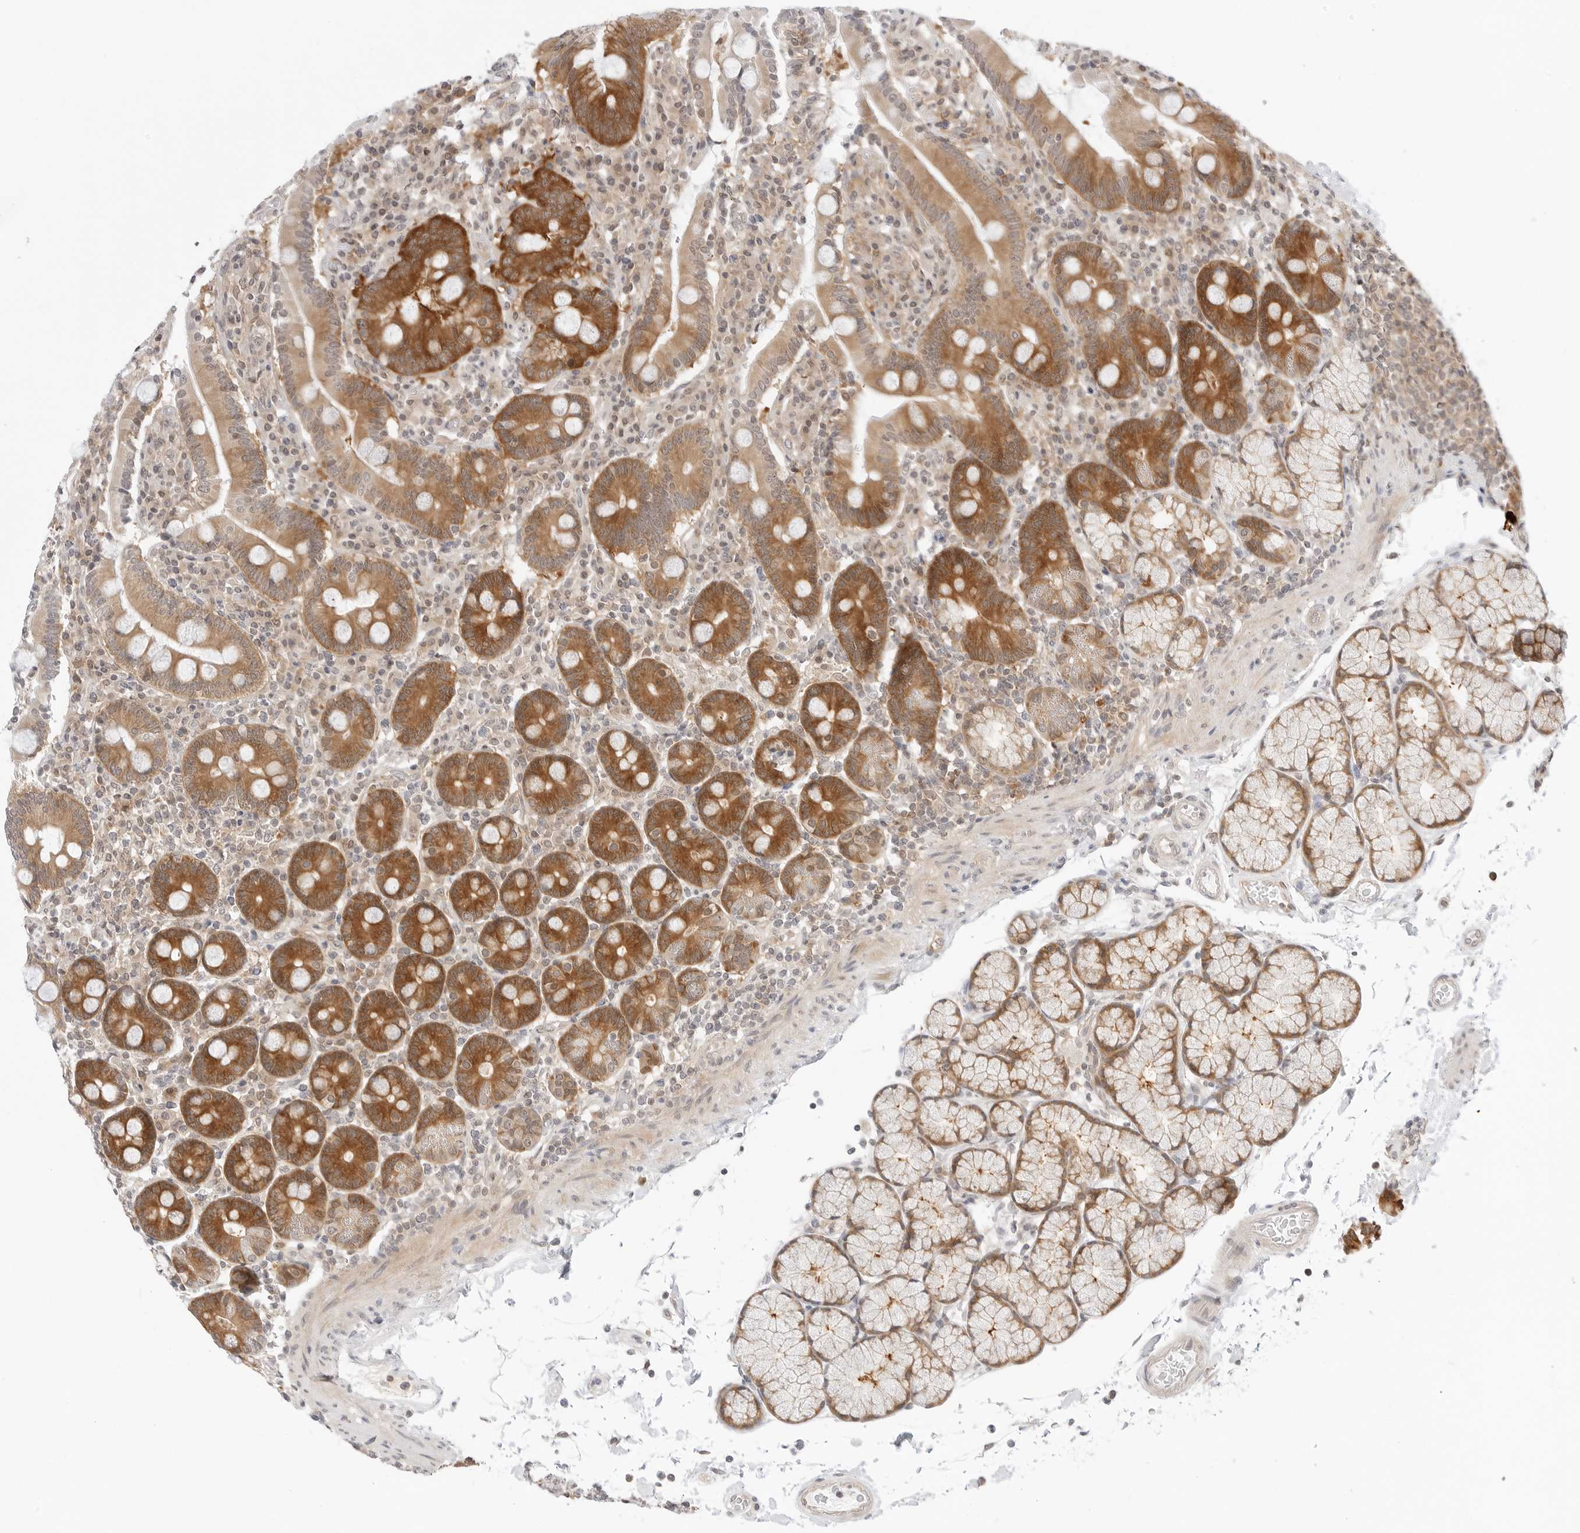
{"staining": {"intensity": "moderate", "quantity": ">75%", "location": "cytoplasmic/membranous"}, "tissue": "duodenum", "cell_type": "Glandular cells", "image_type": "normal", "snomed": [{"axis": "morphology", "description": "Normal tissue, NOS"}, {"axis": "topography", "description": "Small intestine, NOS"}], "caption": "Human duodenum stained for a protein (brown) exhibits moderate cytoplasmic/membranous positive expression in about >75% of glandular cells.", "gene": "NUDC", "patient": {"sex": "female", "age": 71}}